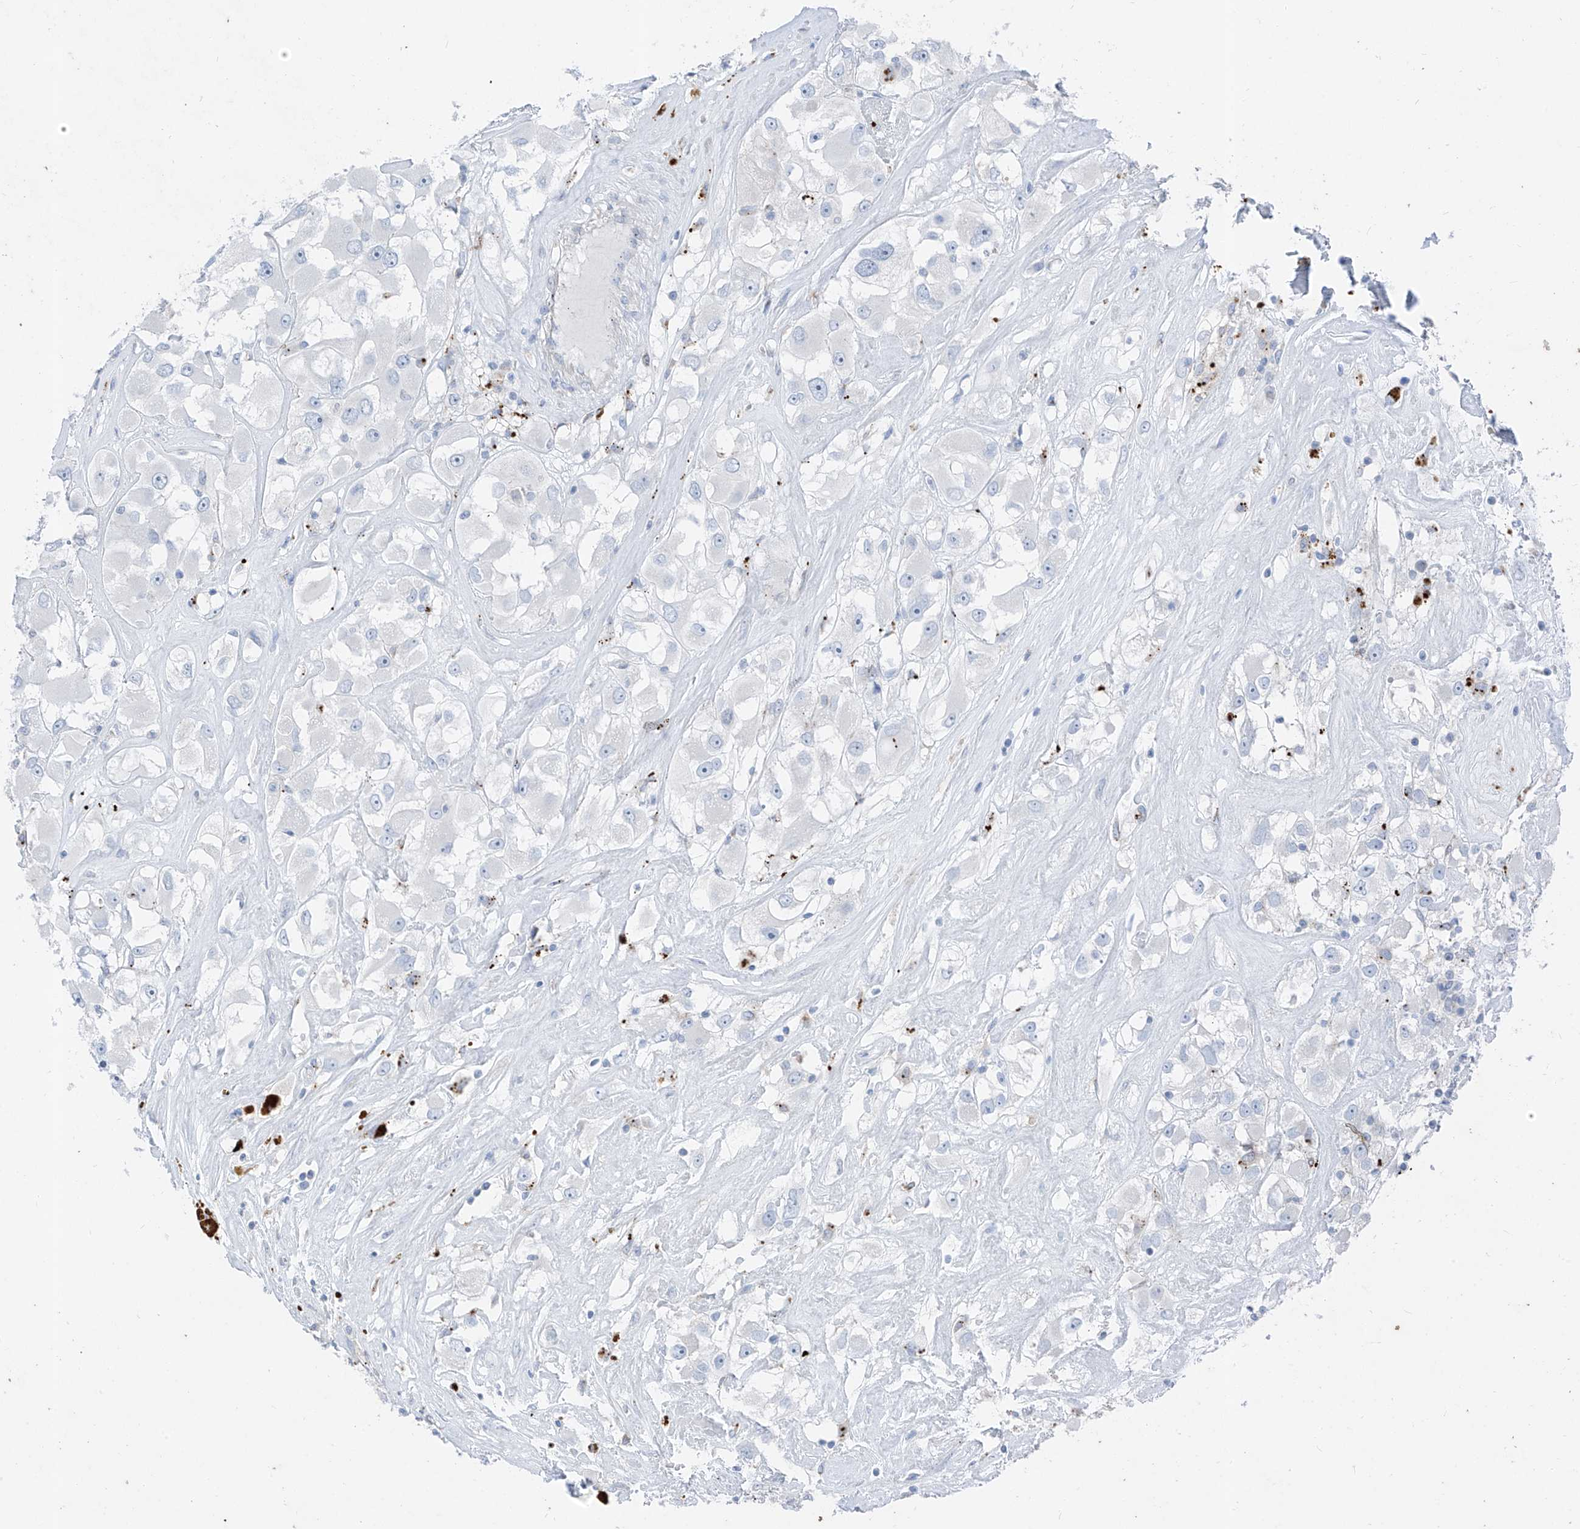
{"staining": {"intensity": "negative", "quantity": "none", "location": "none"}, "tissue": "renal cancer", "cell_type": "Tumor cells", "image_type": "cancer", "snomed": [{"axis": "morphology", "description": "Adenocarcinoma, NOS"}, {"axis": "topography", "description": "Kidney"}], "caption": "Protein analysis of renal cancer exhibits no significant staining in tumor cells.", "gene": "GPR137C", "patient": {"sex": "female", "age": 52}}